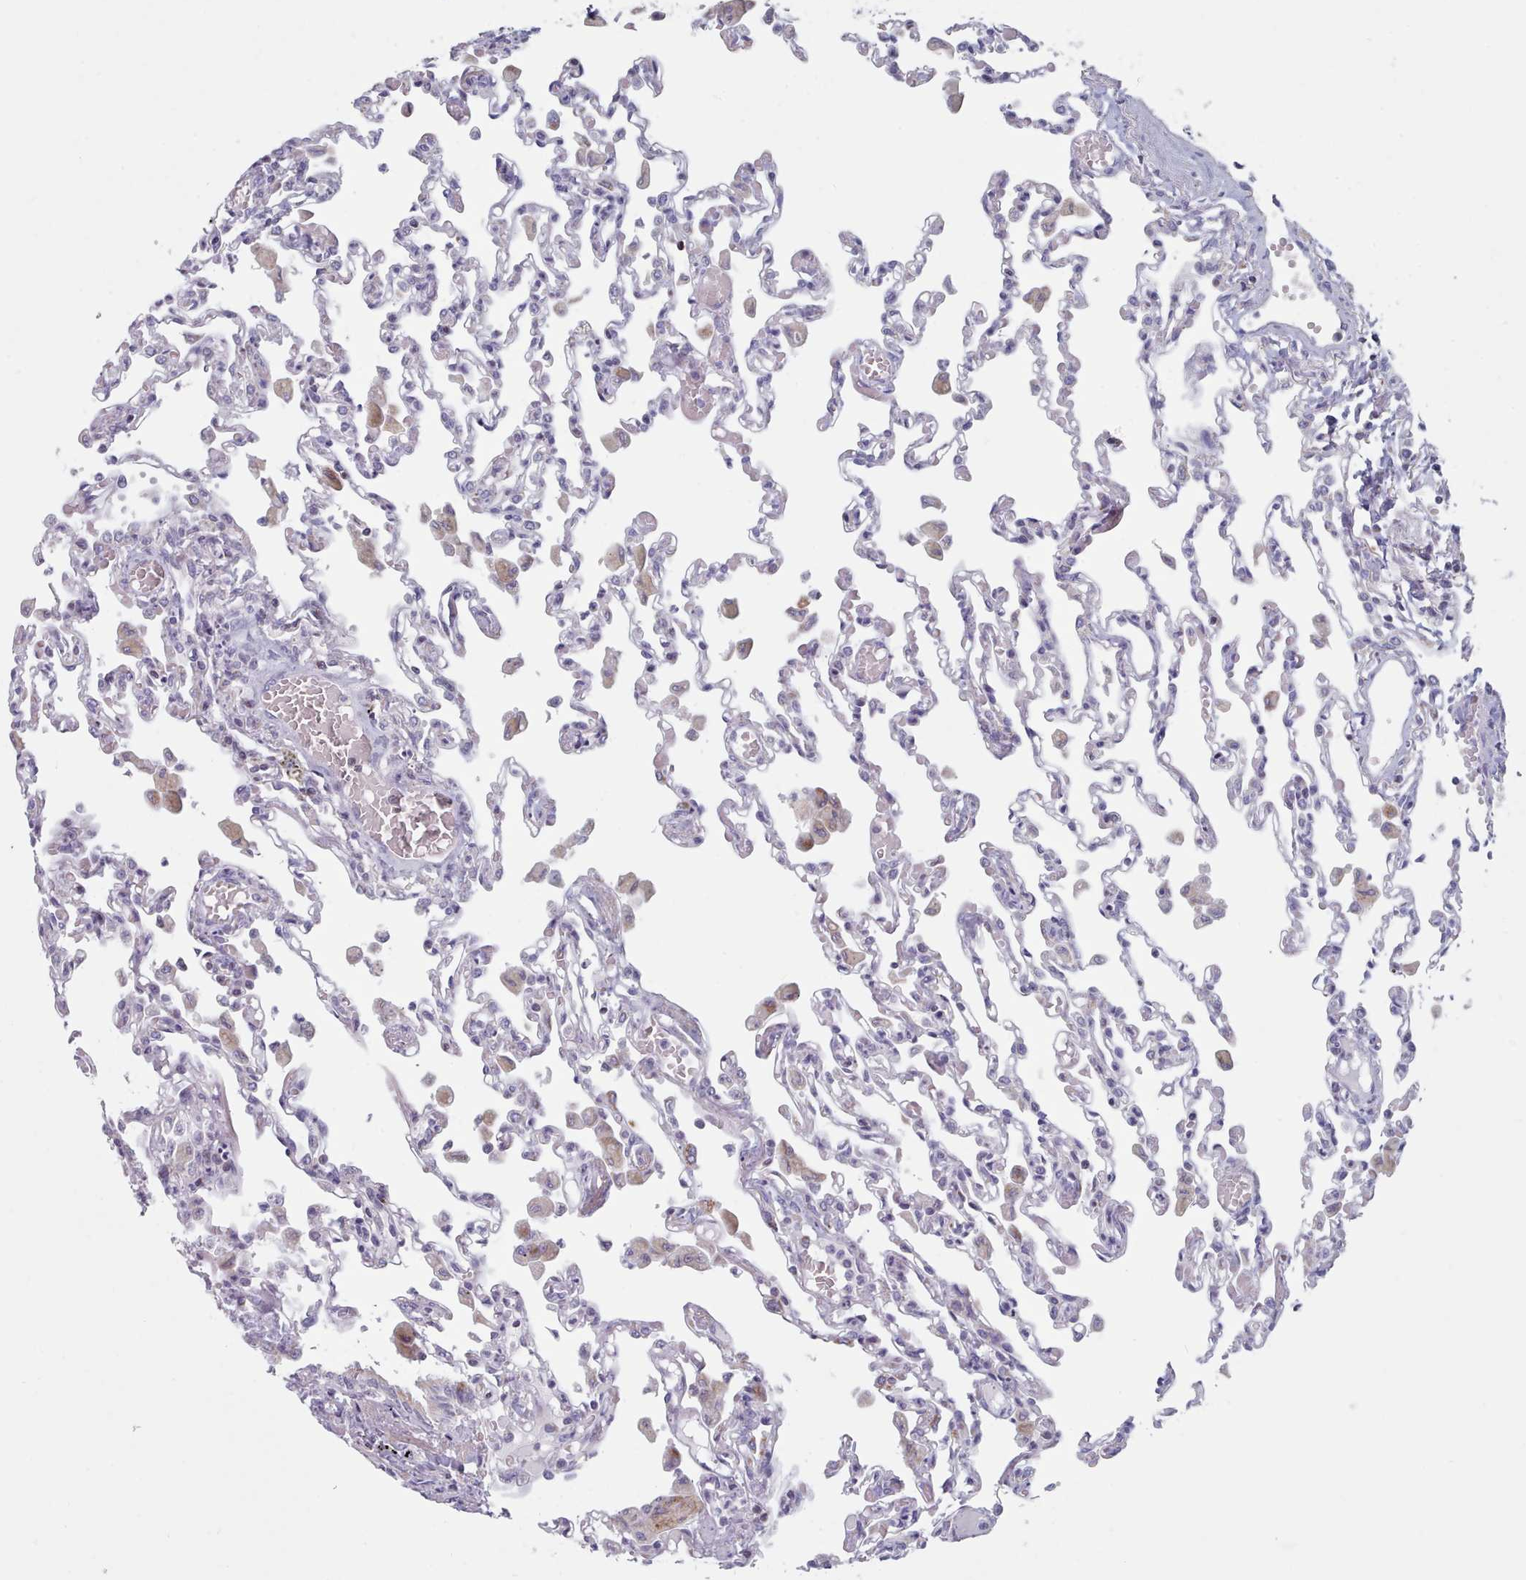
{"staining": {"intensity": "negative", "quantity": "none", "location": "none"}, "tissue": "lung", "cell_type": "Alveolar cells", "image_type": "normal", "snomed": [{"axis": "morphology", "description": "Normal tissue, NOS"}, {"axis": "topography", "description": "Bronchus"}, {"axis": "topography", "description": "Lung"}], "caption": "An immunohistochemistry (IHC) image of benign lung is shown. There is no staining in alveolar cells of lung.", "gene": "FAM170B", "patient": {"sex": "female", "age": 49}}